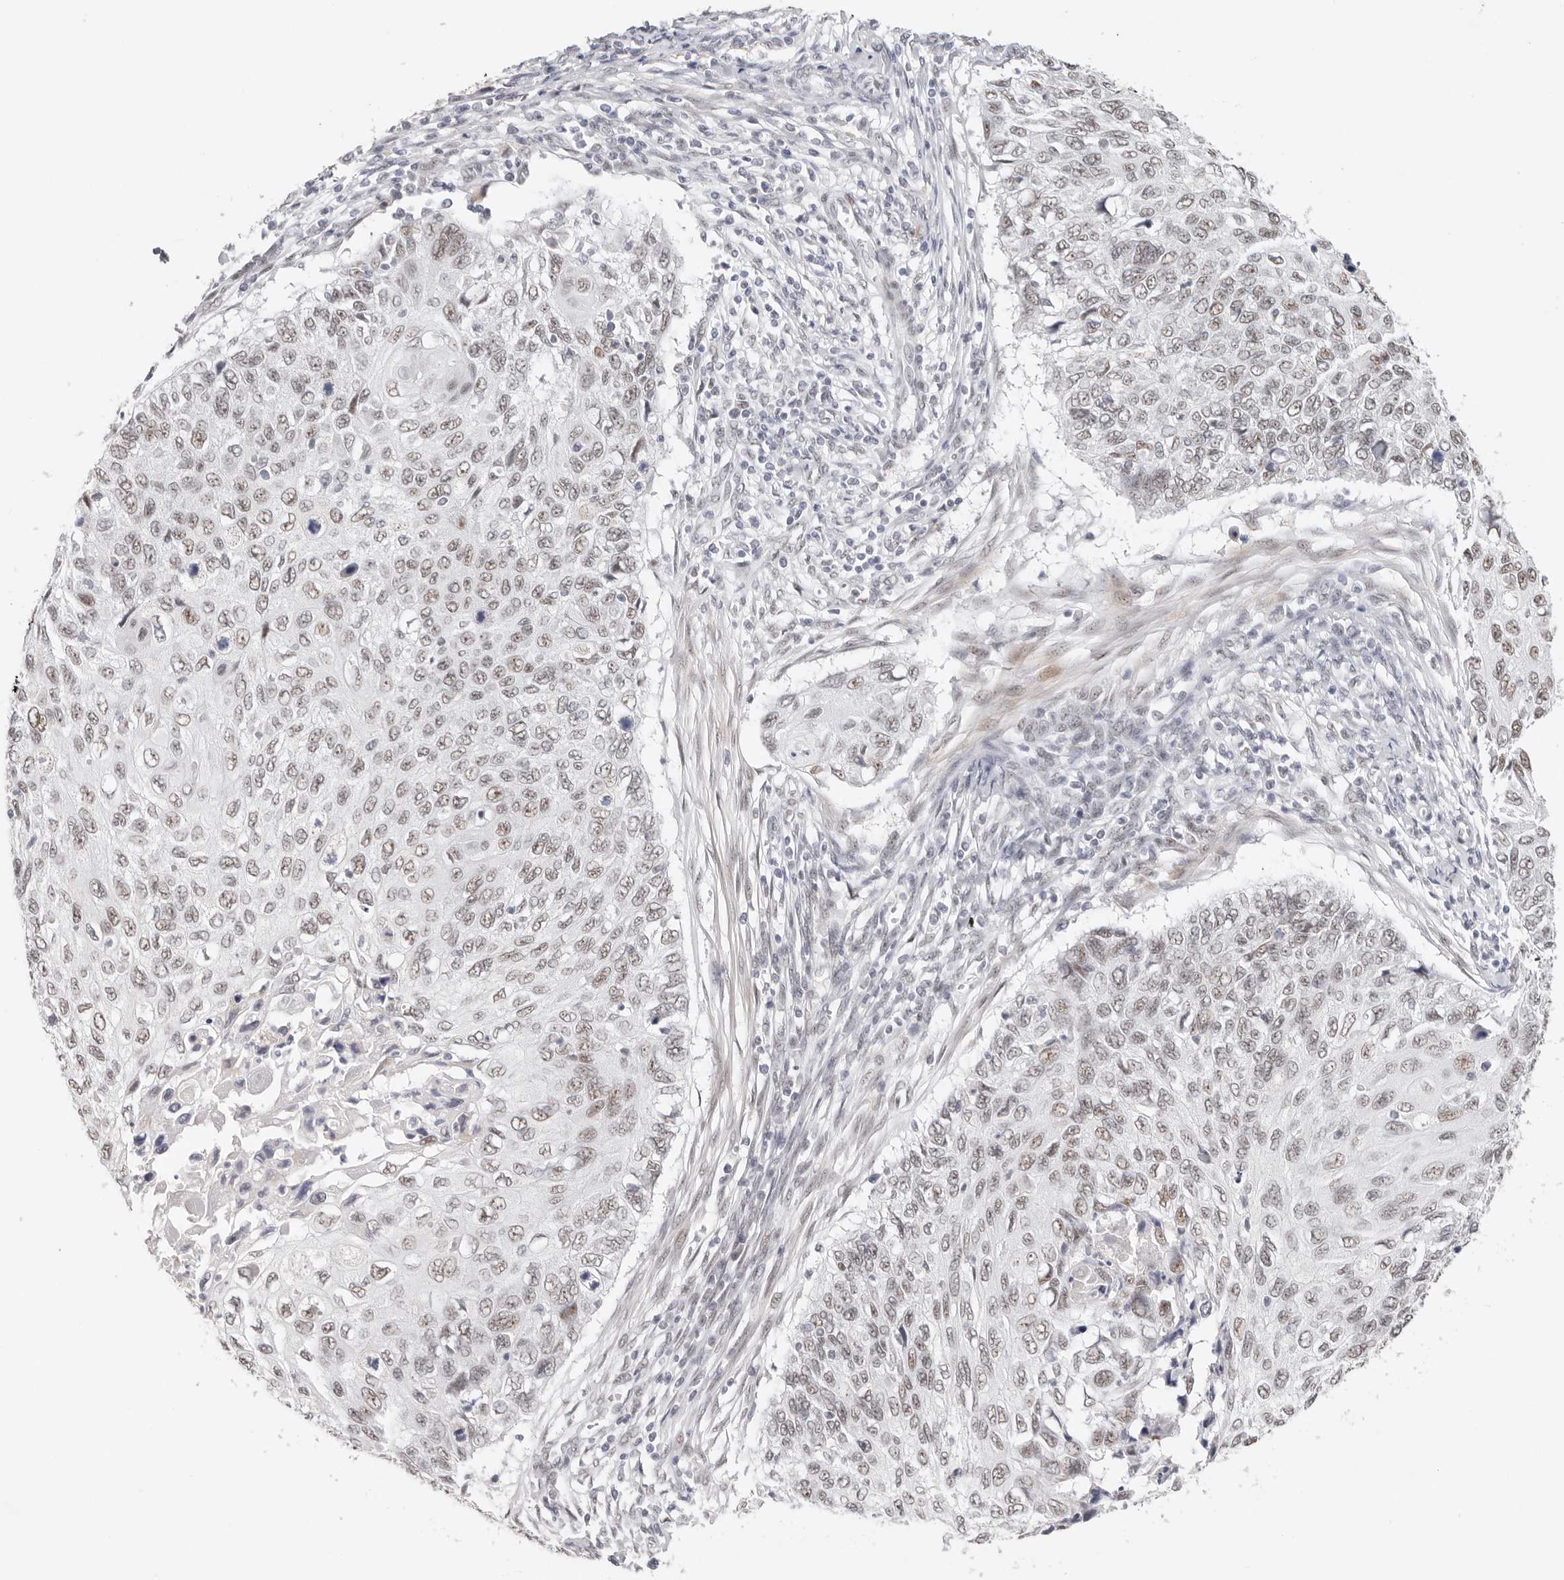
{"staining": {"intensity": "weak", "quantity": ">75%", "location": "nuclear"}, "tissue": "cervical cancer", "cell_type": "Tumor cells", "image_type": "cancer", "snomed": [{"axis": "morphology", "description": "Squamous cell carcinoma, NOS"}, {"axis": "topography", "description": "Cervix"}], "caption": "Squamous cell carcinoma (cervical) stained with a brown dye shows weak nuclear positive staining in about >75% of tumor cells.", "gene": "LARP7", "patient": {"sex": "female", "age": 70}}